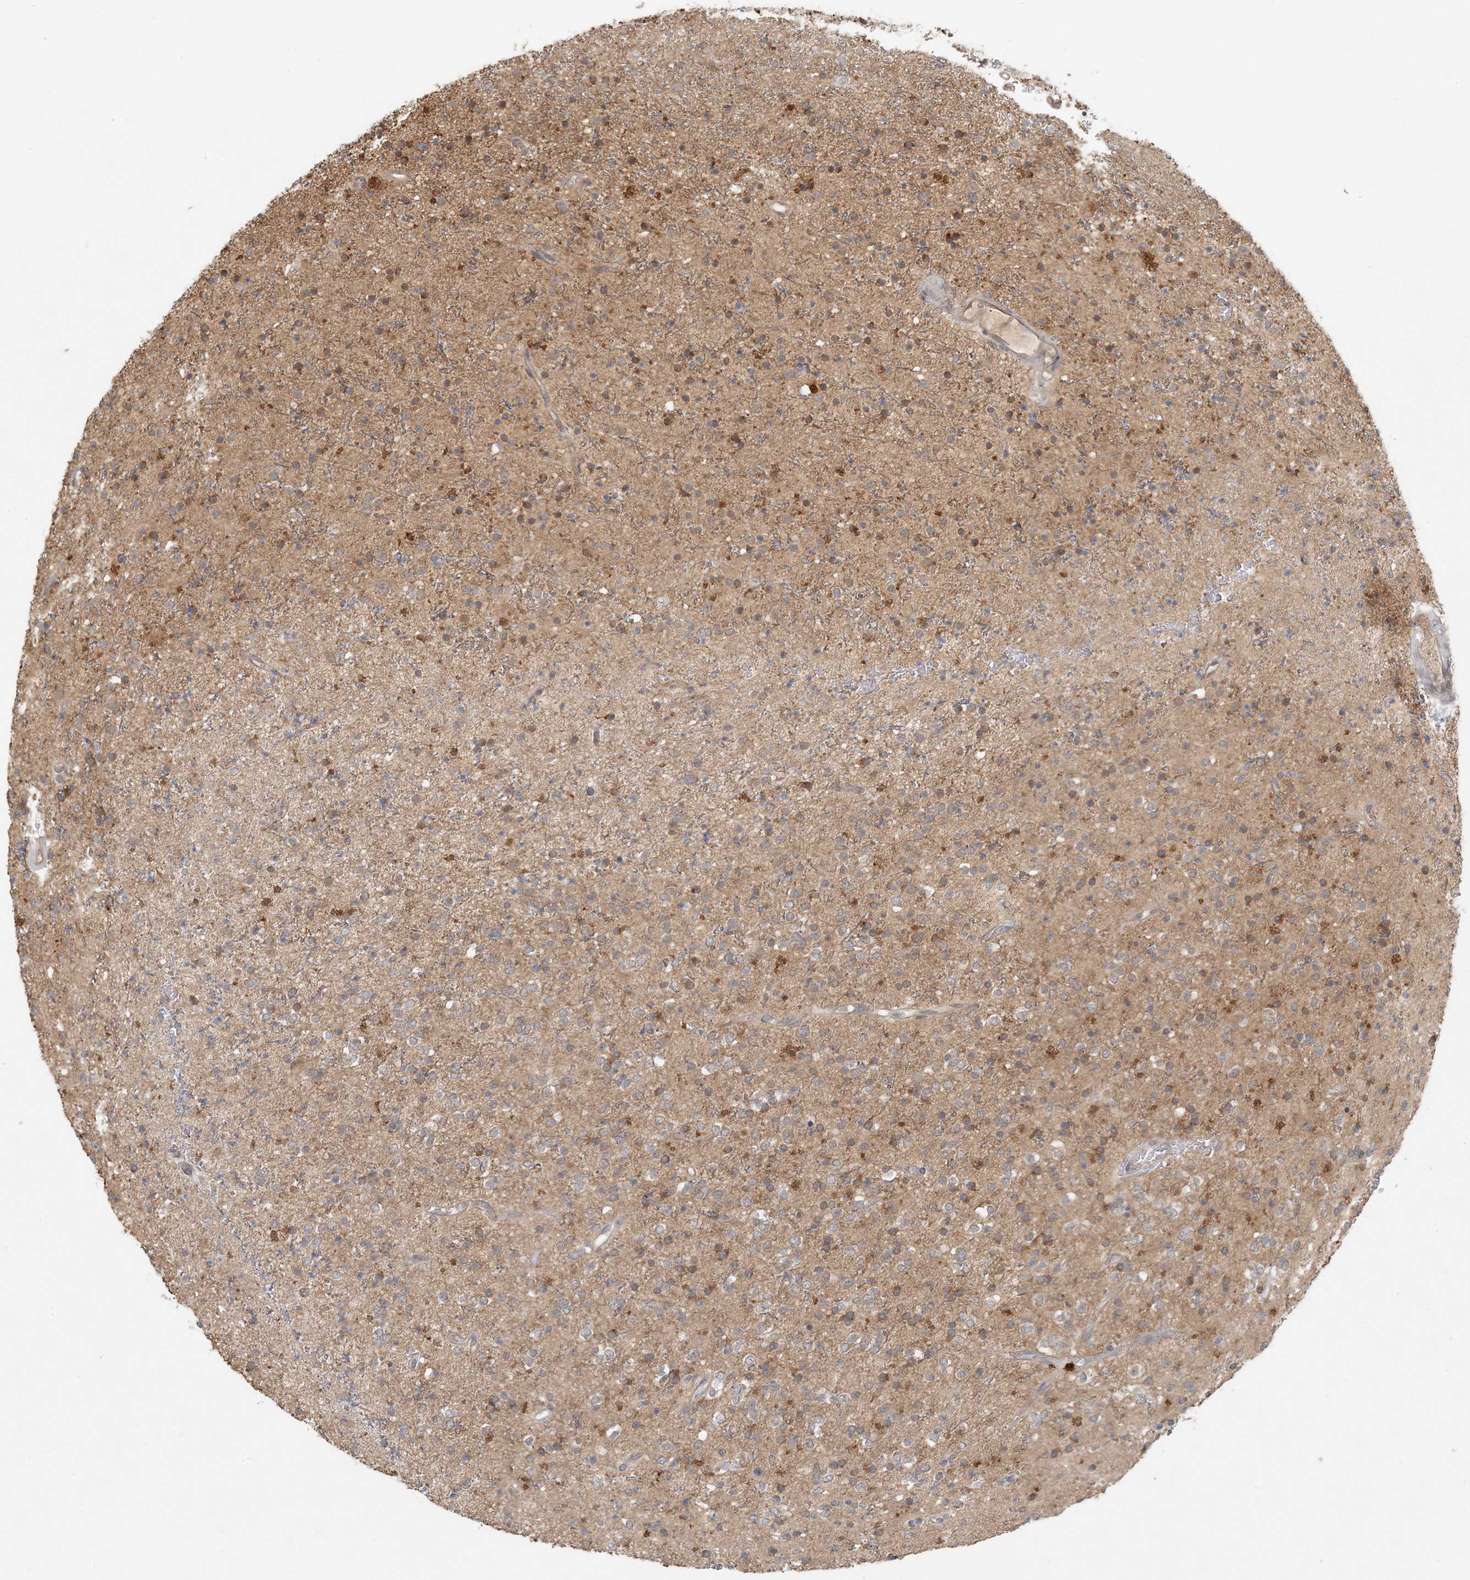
{"staining": {"intensity": "moderate", "quantity": "<25%", "location": "cytoplasmic/membranous"}, "tissue": "glioma", "cell_type": "Tumor cells", "image_type": "cancer", "snomed": [{"axis": "morphology", "description": "Glioma, malignant, High grade"}, {"axis": "topography", "description": "Brain"}], "caption": "A histopathology image of human malignant glioma (high-grade) stained for a protein shows moderate cytoplasmic/membranous brown staining in tumor cells.", "gene": "OBI1", "patient": {"sex": "male", "age": 34}}